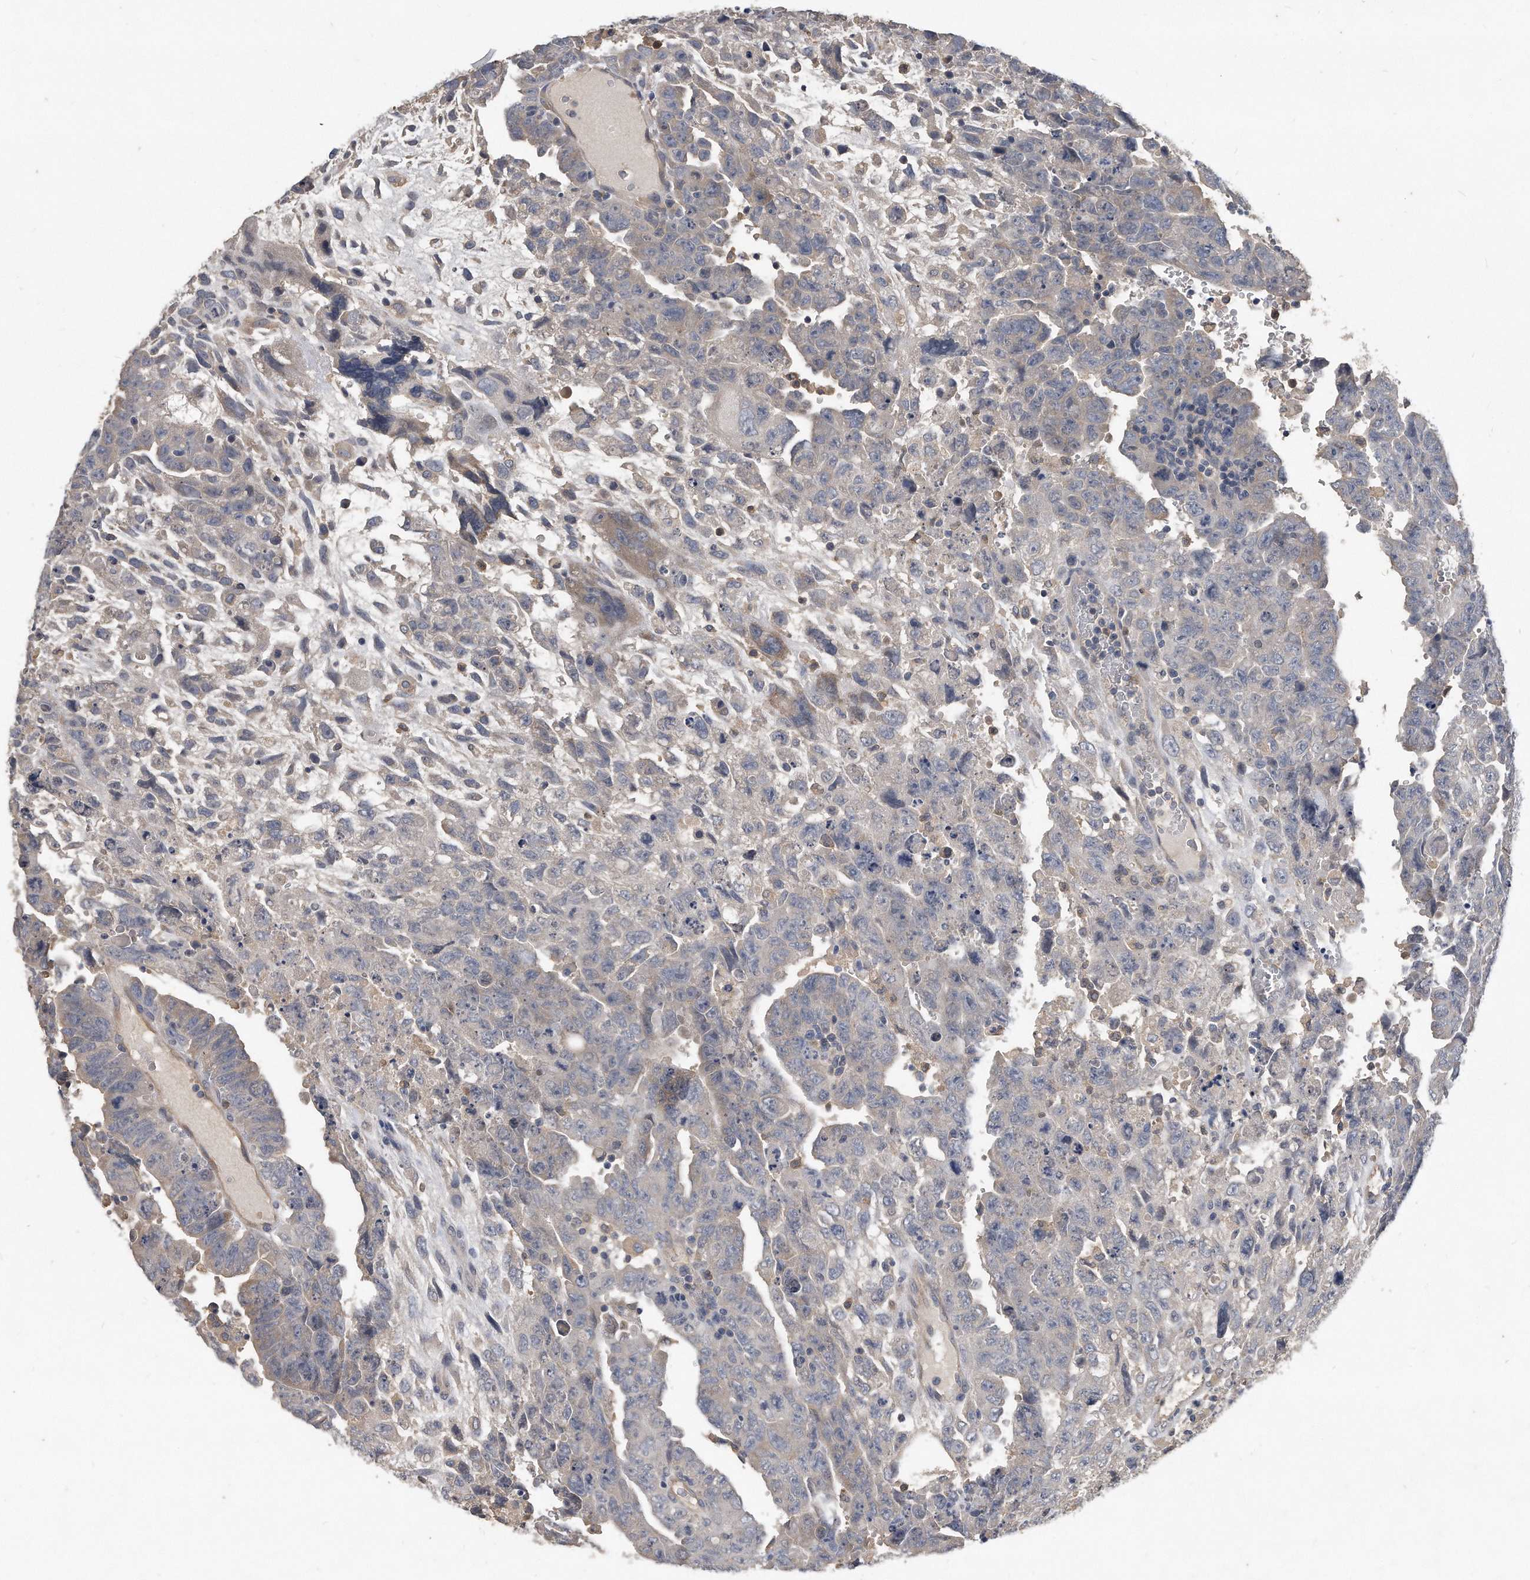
{"staining": {"intensity": "negative", "quantity": "none", "location": "none"}, "tissue": "testis cancer", "cell_type": "Tumor cells", "image_type": "cancer", "snomed": [{"axis": "morphology", "description": "Carcinoma, Embryonal, NOS"}, {"axis": "topography", "description": "Testis"}], "caption": "High power microscopy micrograph of an immunohistochemistry (IHC) histopathology image of testis cancer, revealing no significant expression in tumor cells.", "gene": "HOMER3", "patient": {"sex": "male", "age": 28}}